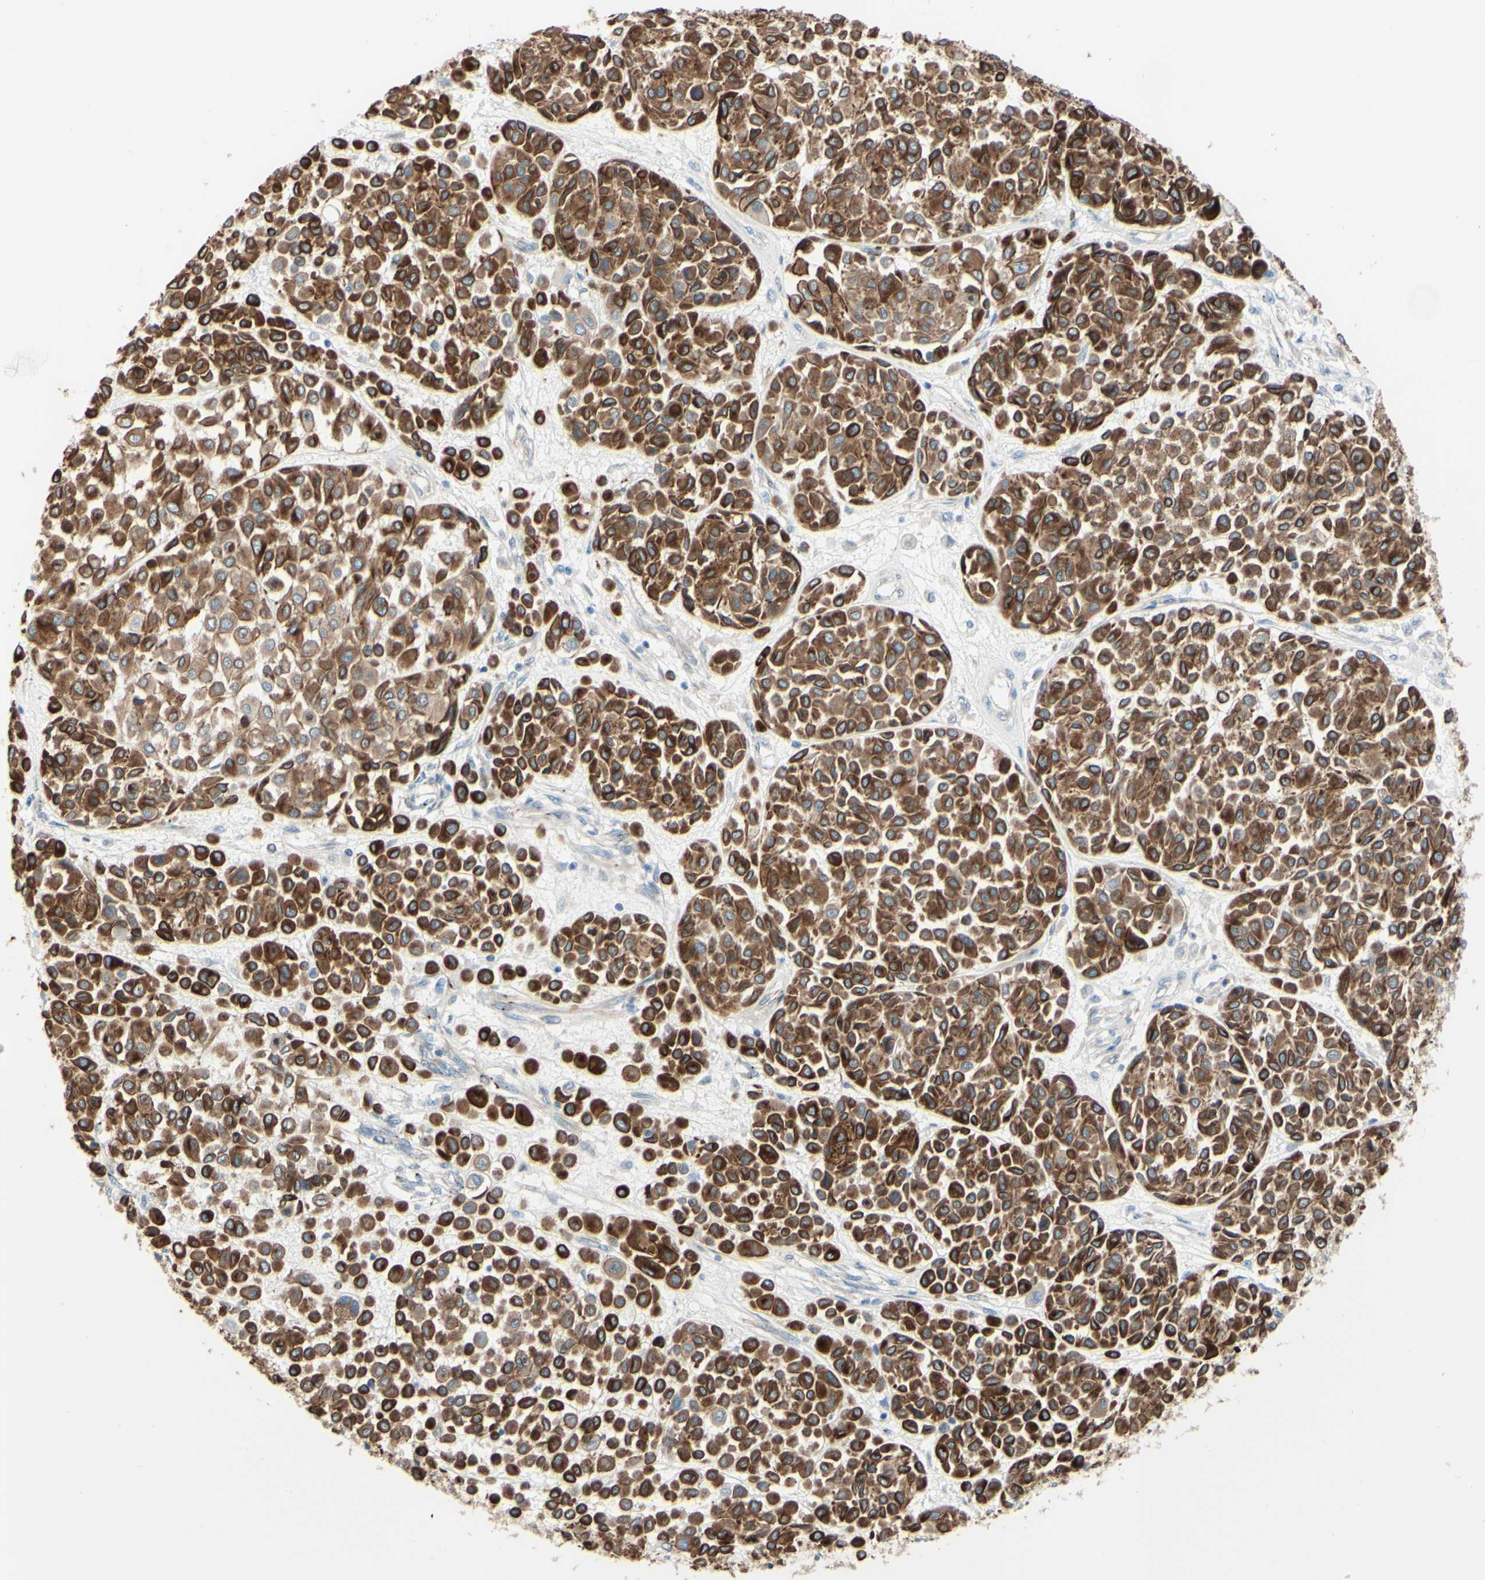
{"staining": {"intensity": "moderate", "quantity": ">75%", "location": "cytoplasmic/membranous"}, "tissue": "melanoma", "cell_type": "Tumor cells", "image_type": "cancer", "snomed": [{"axis": "morphology", "description": "Malignant melanoma, Metastatic site"}, {"axis": "topography", "description": "Soft tissue"}], "caption": "The histopathology image shows a brown stain indicating the presence of a protein in the cytoplasmic/membranous of tumor cells in malignant melanoma (metastatic site).", "gene": "ENDOD1", "patient": {"sex": "male", "age": 41}}